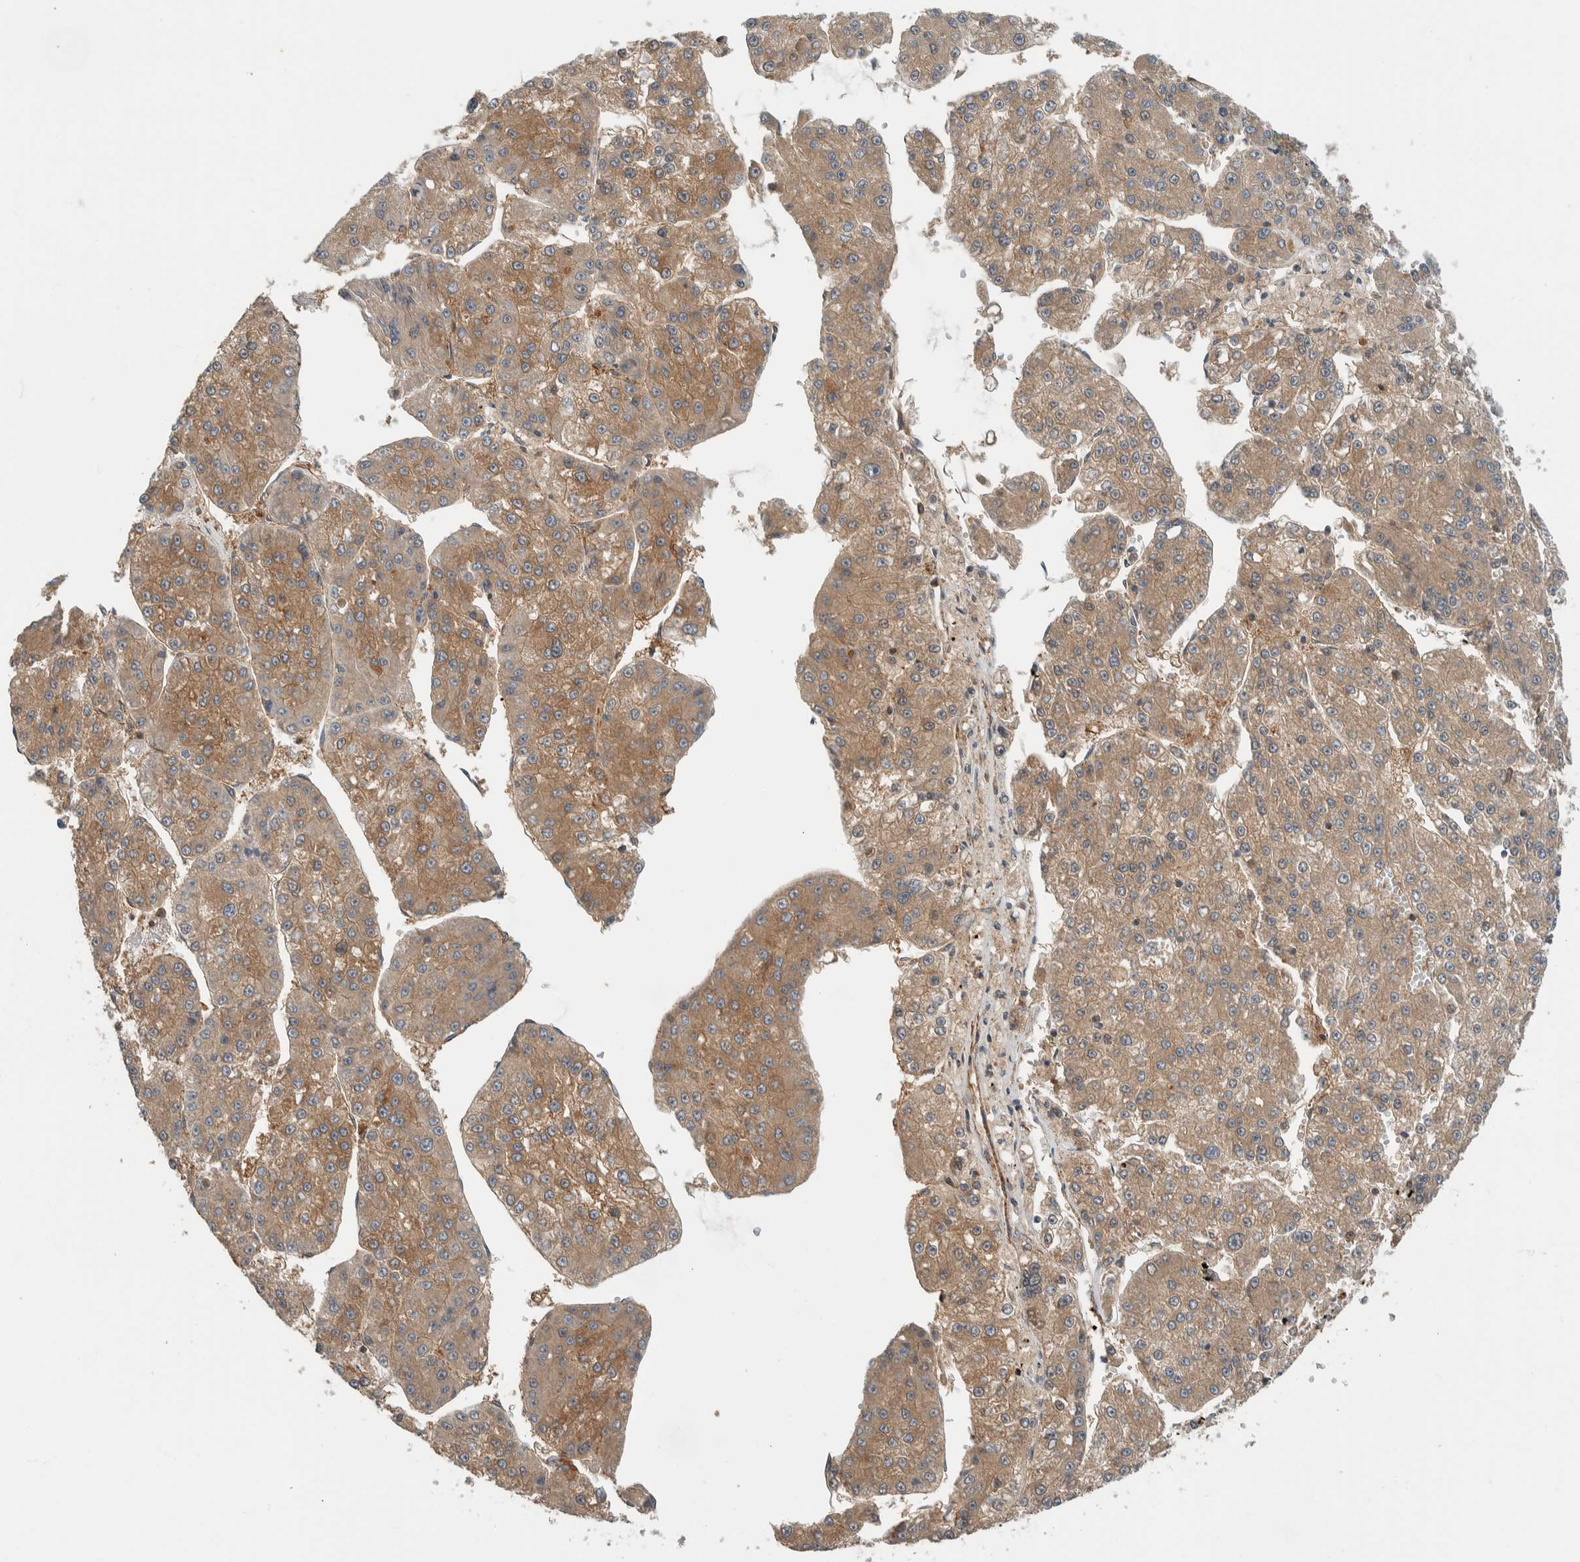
{"staining": {"intensity": "moderate", "quantity": ">75%", "location": "cytoplasmic/membranous"}, "tissue": "liver cancer", "cell_type": "Tumor cells", "image_type": "cancer", "snomed": [{"axis": "morphology", "description": "Carcinoma, Hepatocellular, NOS"}, {"axis": "topography", "description": "Liver"}], "caption": "About >75% of tumor cells in human liver cancer (hepatocellular carcinoma) show moderate cytoplasmic/membranous protein expression as visualized by brown immunohistochemical staining.", "gene": "MPRIP", "patient": {"sex": "female", "age": 73}}